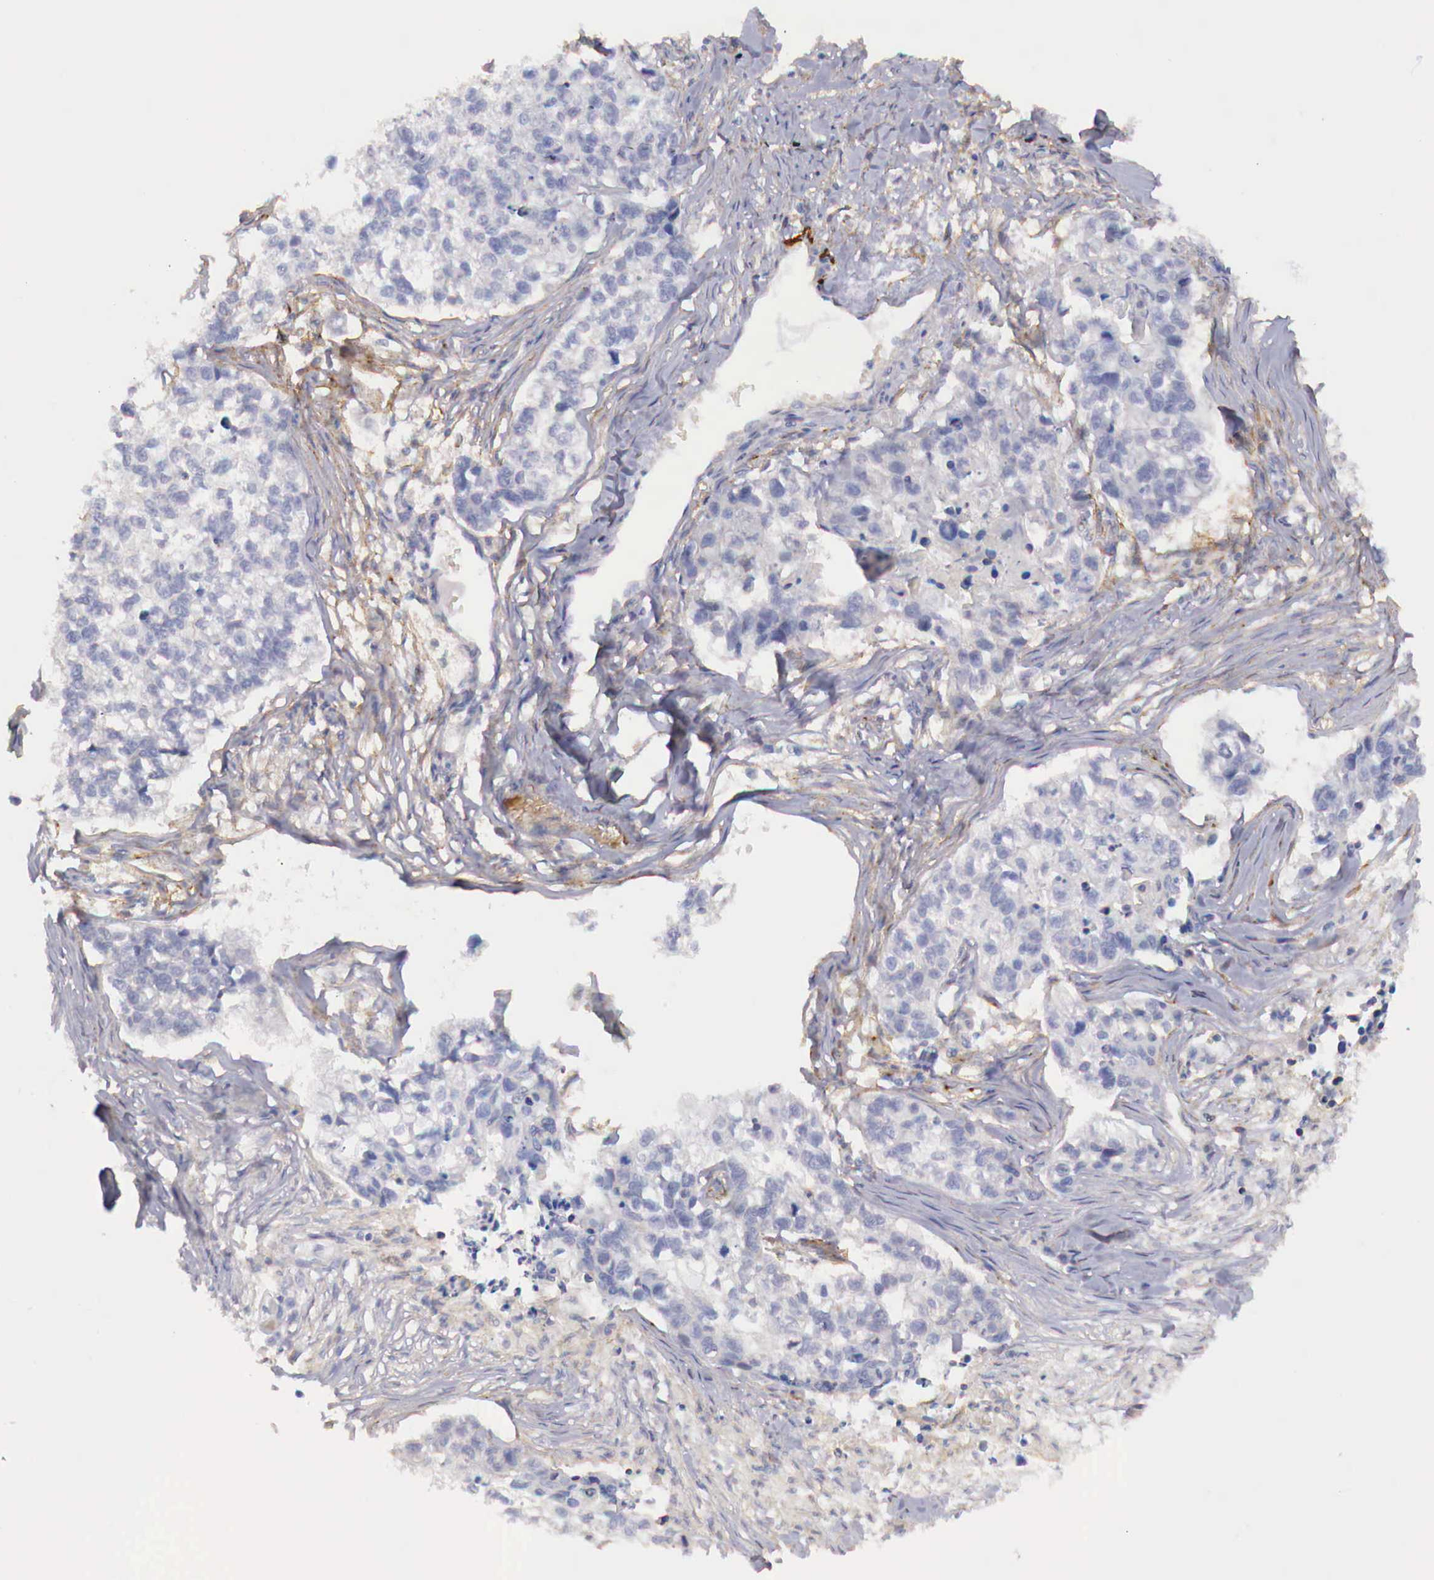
{"staining": {"intensity": "negative", "quantity": "none", "location": "none"}, "tissue": "lung cancer", "cell_type": "Tumor cells", "image_type": "cancer", "snomed": [{"axis": "morphology", "description": "Squamous cell carcinoma, NOS"}, {"axis": "topography", "description": "Lymph node"}, {"axis": "topography", "description": "Lung"}], "caption": "The immunohistochemistry (IHC) micrograph has no significant positivity in tumor cells of lung cancer tissue.", "gene": "KLHDC7B", "patient": {"sex": "male", "age": 74}}